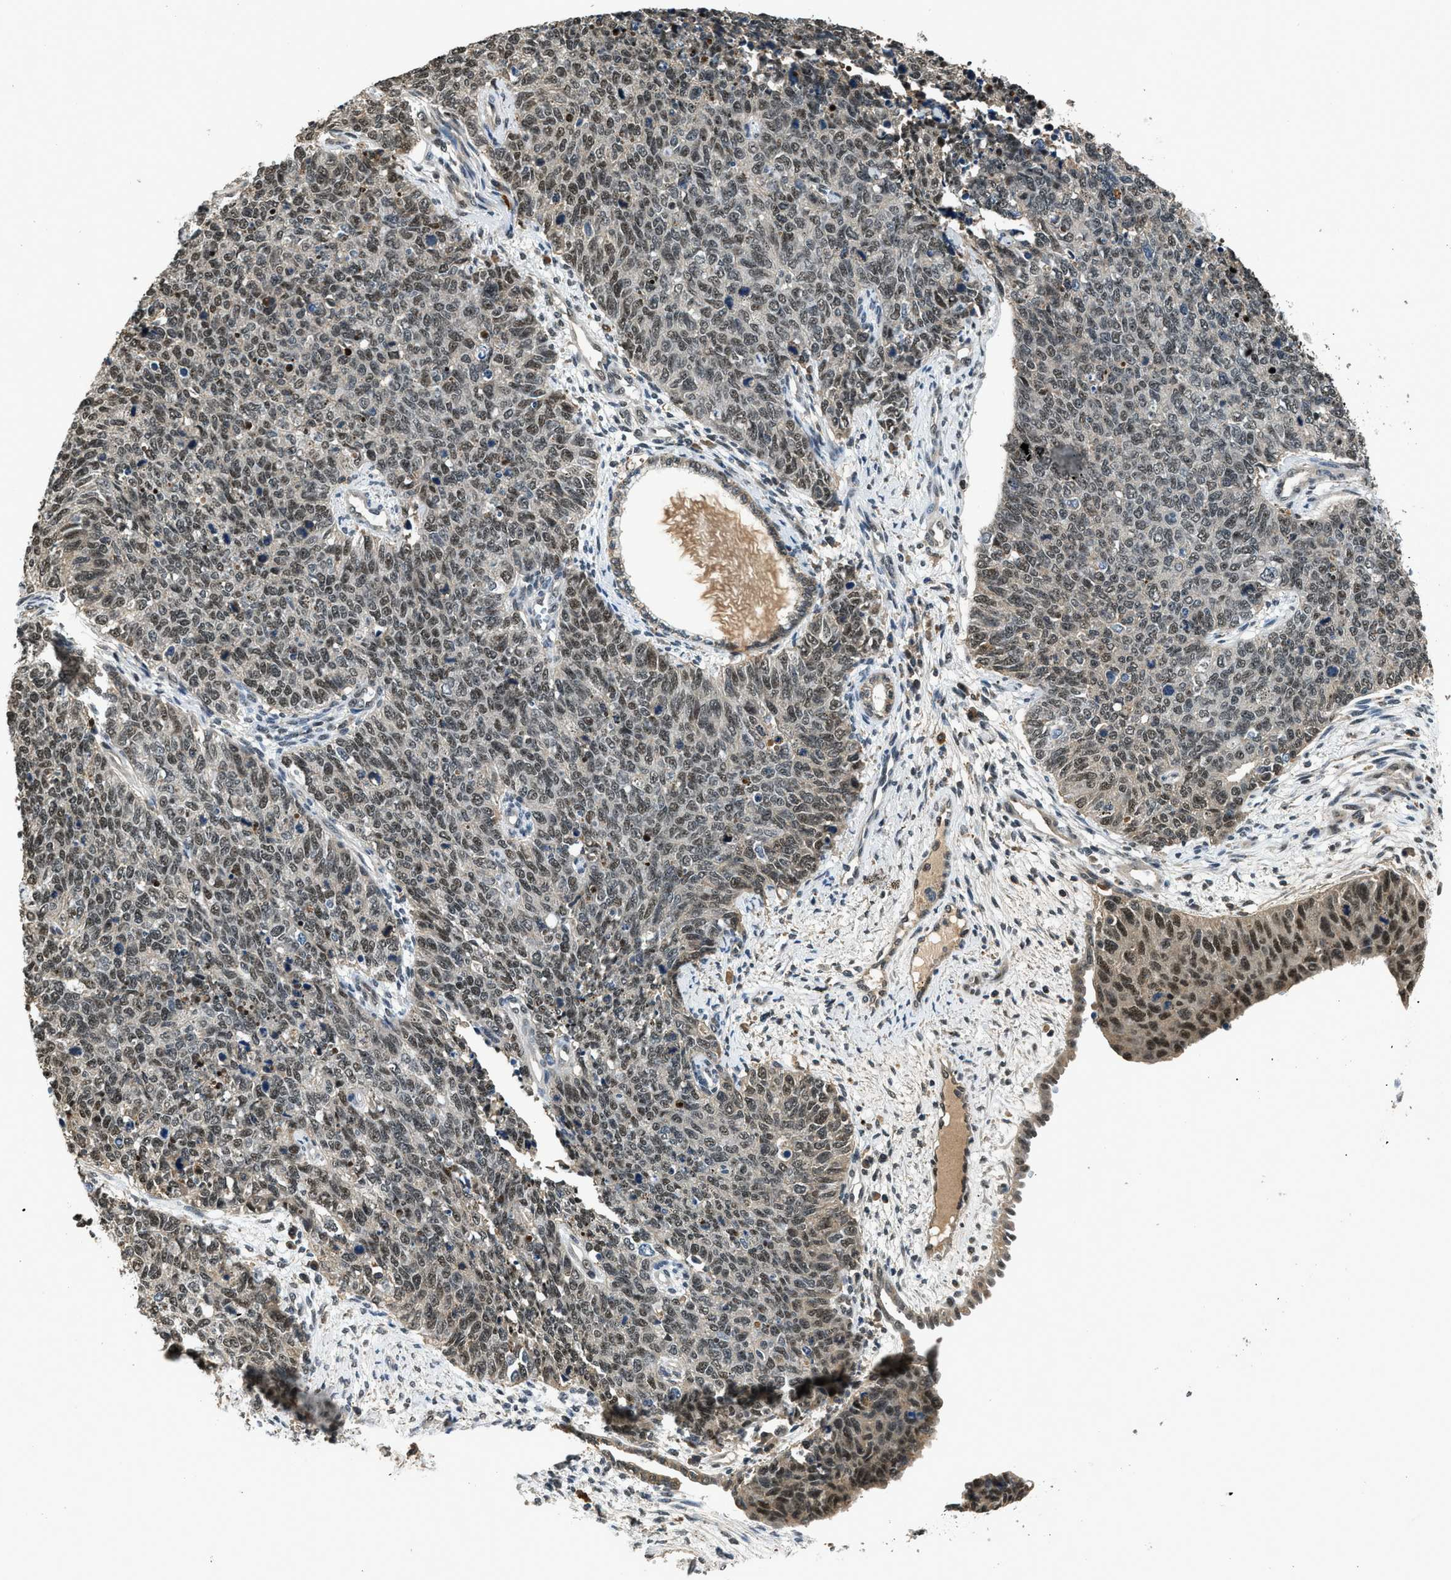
{"staining": {"intensity": "moderate", "quantity": "25%-75%", "location": "nuclear"}, "tissue": "cervical cancer", "cell_type": "Tumor cells", "image_type": "cancer", "snomed": [{"axis": "morphology", "description": "Squamous cell carcinoma, NOS"}, {"axis": "topography", "description": "Cervix"}], "caption": "Protein analysis of squamous cell carcinoma (cervical) tissue exhibits moderate nuclear staining in about 25%-75% of tumor cells.", "gene": "SLC15A4", "patient": {"sex": "female", "age": 63}}